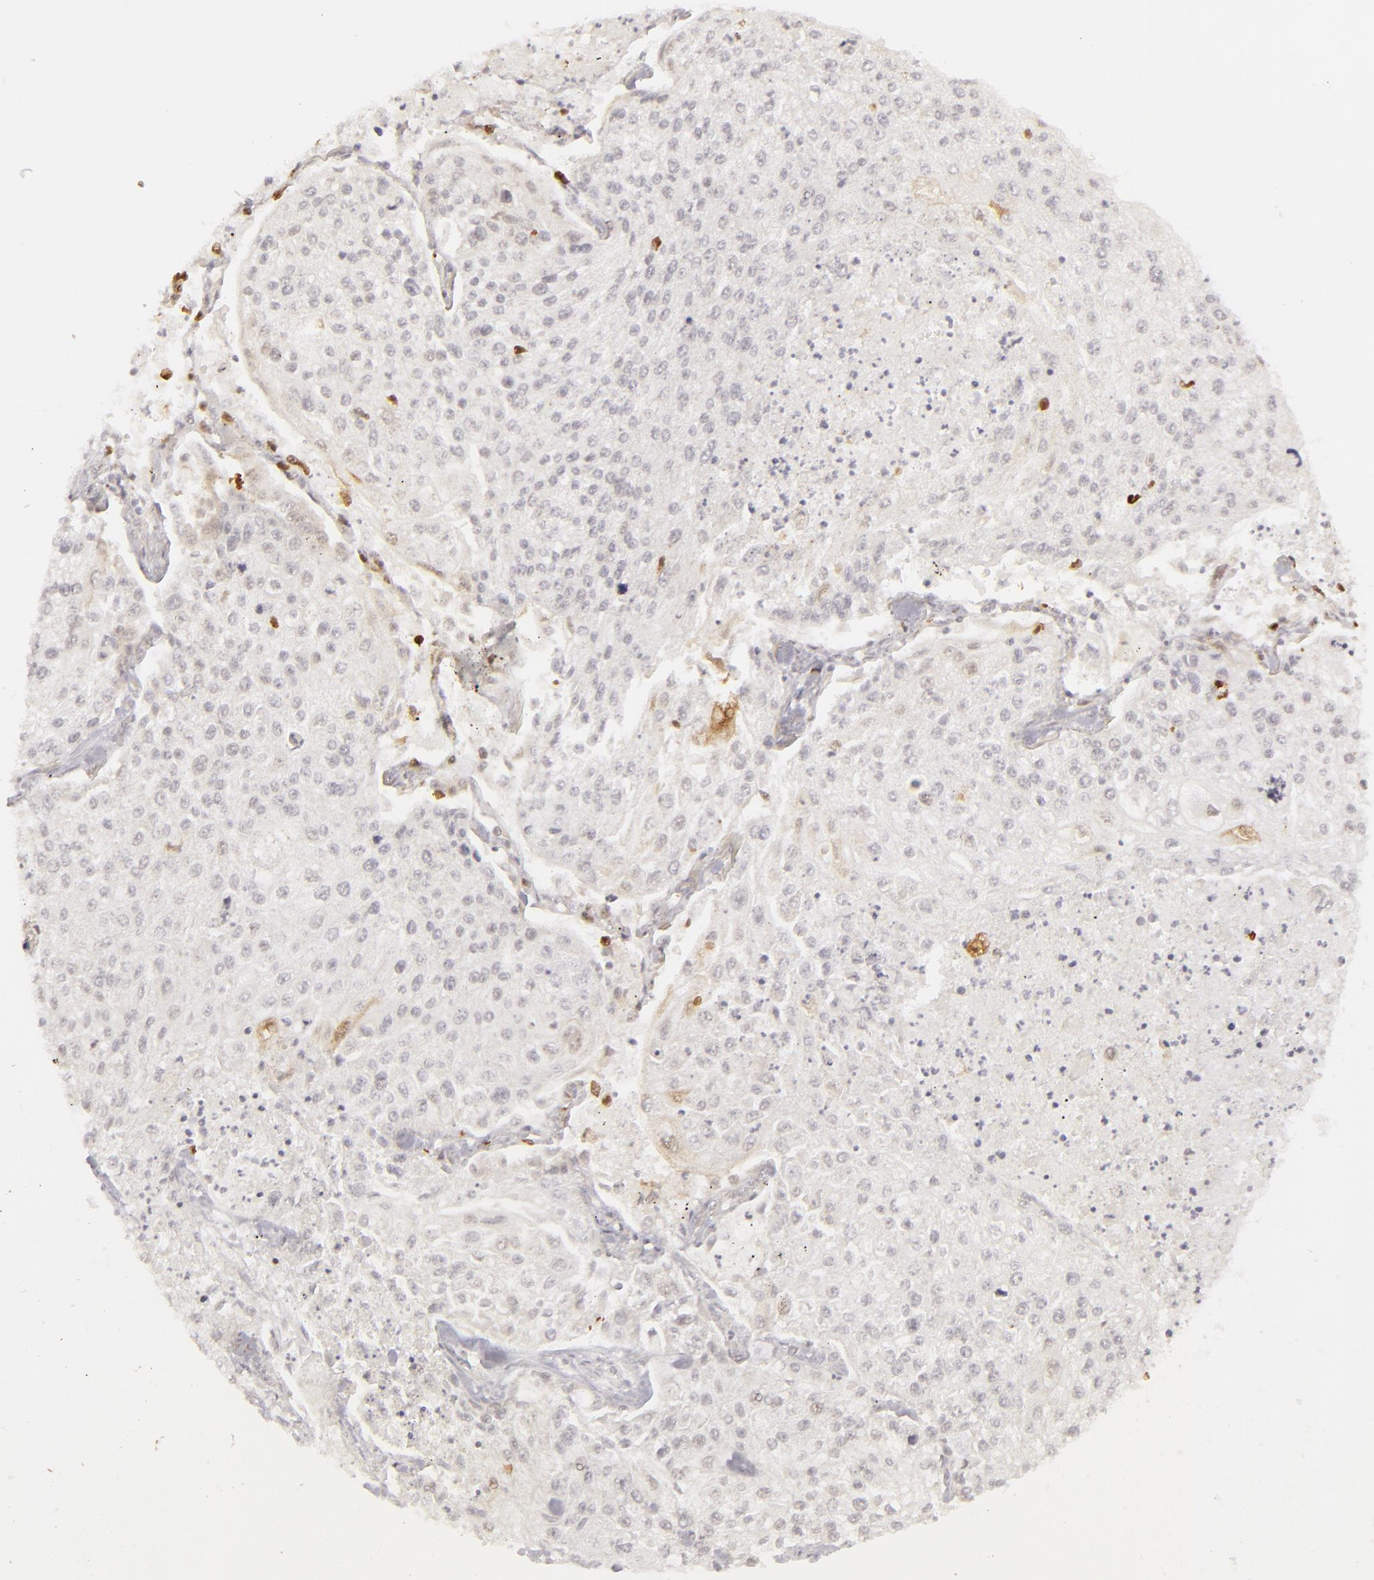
{"staining": {"intensity": "negative", "quantity": "none", "location": "none"}, "tissue": "lung cancer", "cell_type": "Tumor cells", "image_type": "cancer", "snomed": [{"axis": "morphology", "description": "Squamous cell carcinoma, NOS"}, {"axis": "topography", "description": "Lung"}], "caption": "Protein analysis of lung cancer (squamous cell carcinoma) reveals no significant staining in tumor cells.", "gene": "APOBEC3G", "patient": {"sex": "male", "age": 75}}